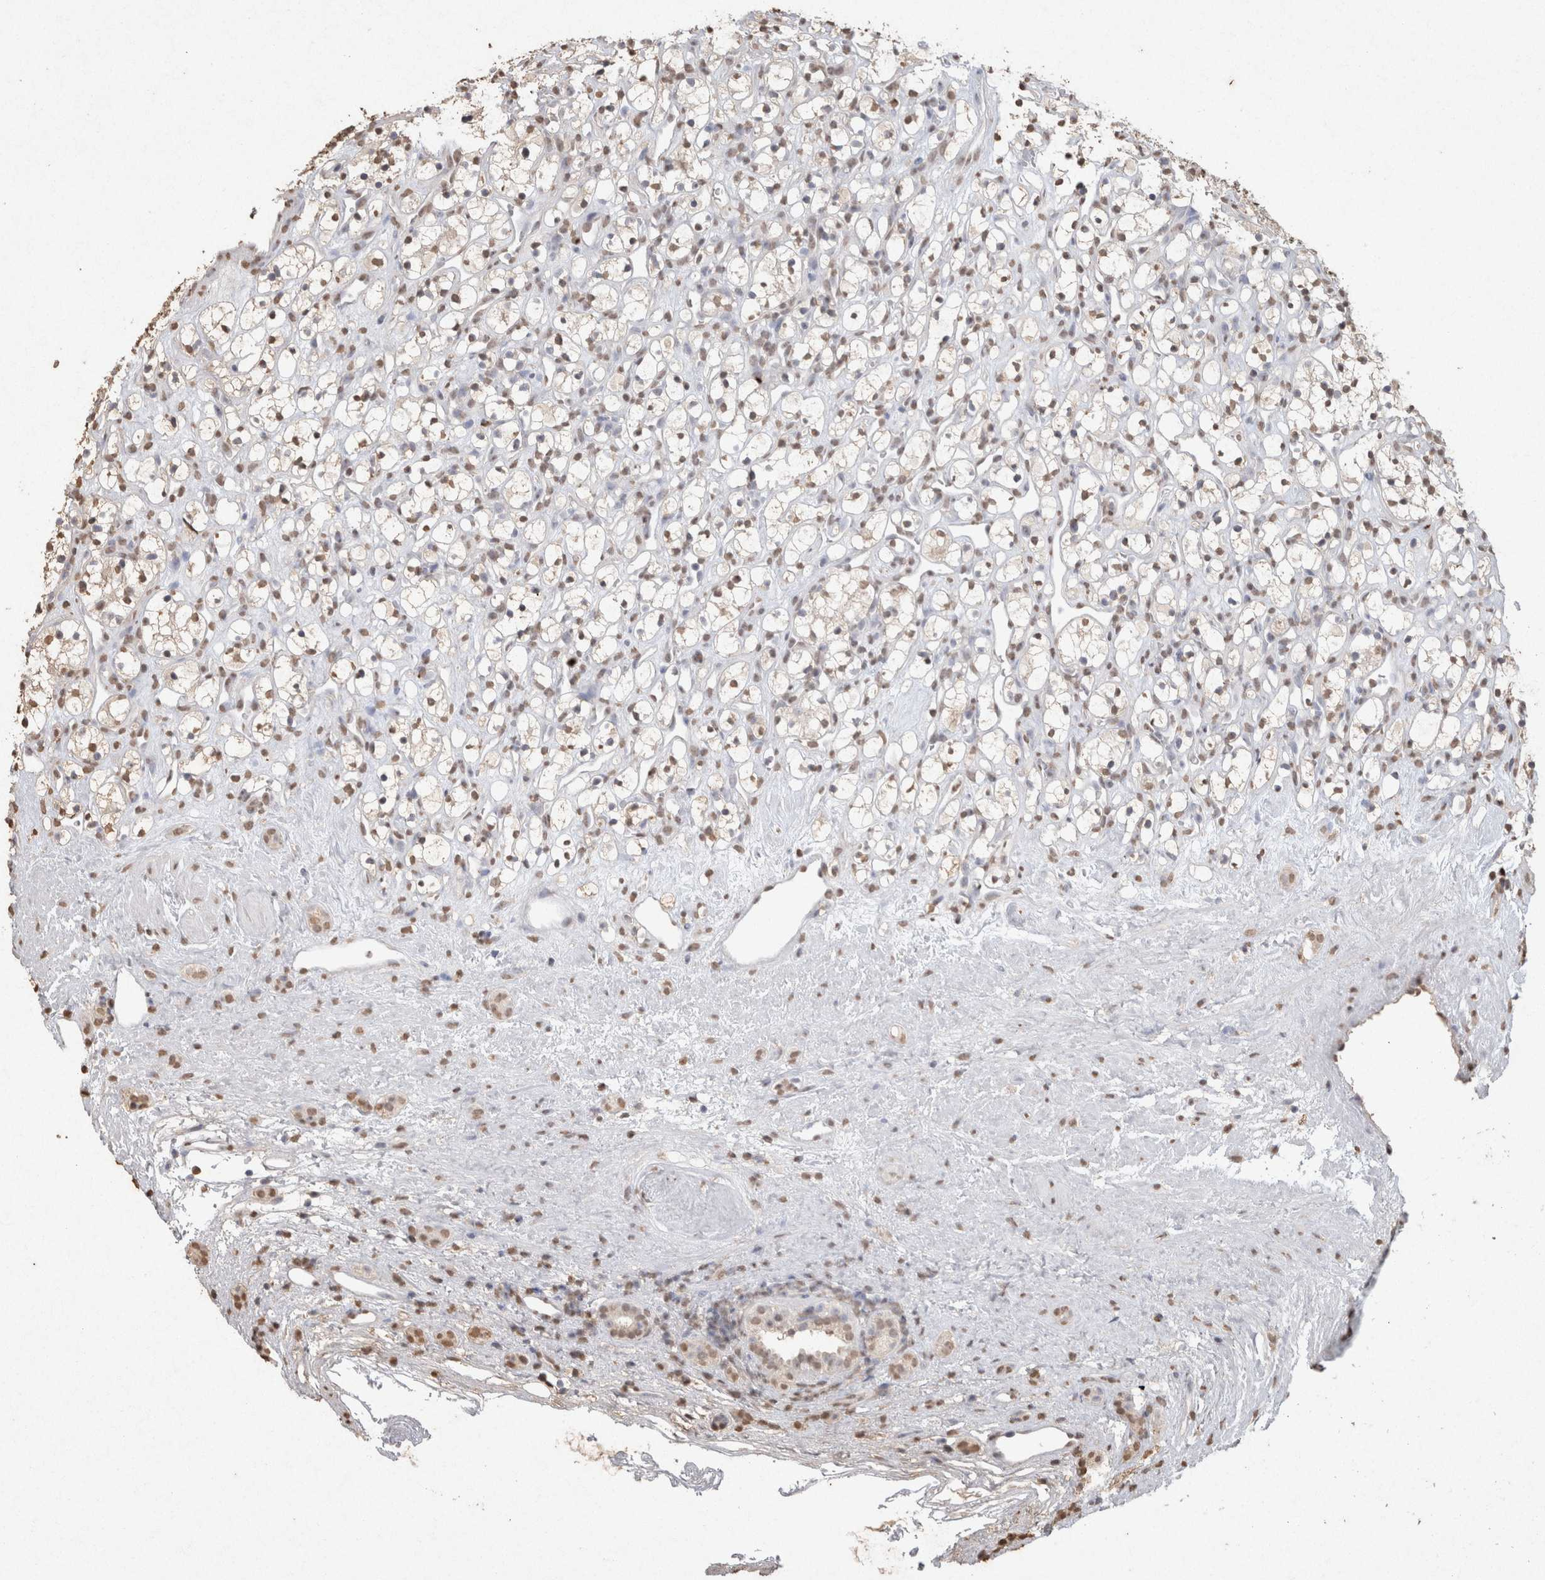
{"staining": {"intensity": "weak", "quantity": "<25%", "location": "cytoplasmic/membranous"}, "tissue": "renal cancer", "cell_type": "Tumor cells", "image_type": "cancer", "snomed": [{"axis": "morphology", "description": "Adenocarcinoma, NOS"}, {"axis": "topography", "description": "Kidney"}], "caption": "This is a histopathology image of immunohistochemistry (IHC) staining of adenocarcinoma (renal), which shows no expression in tumor cells.", "gene": "MLX", "patient": {"sex": "female", "age": 60}}